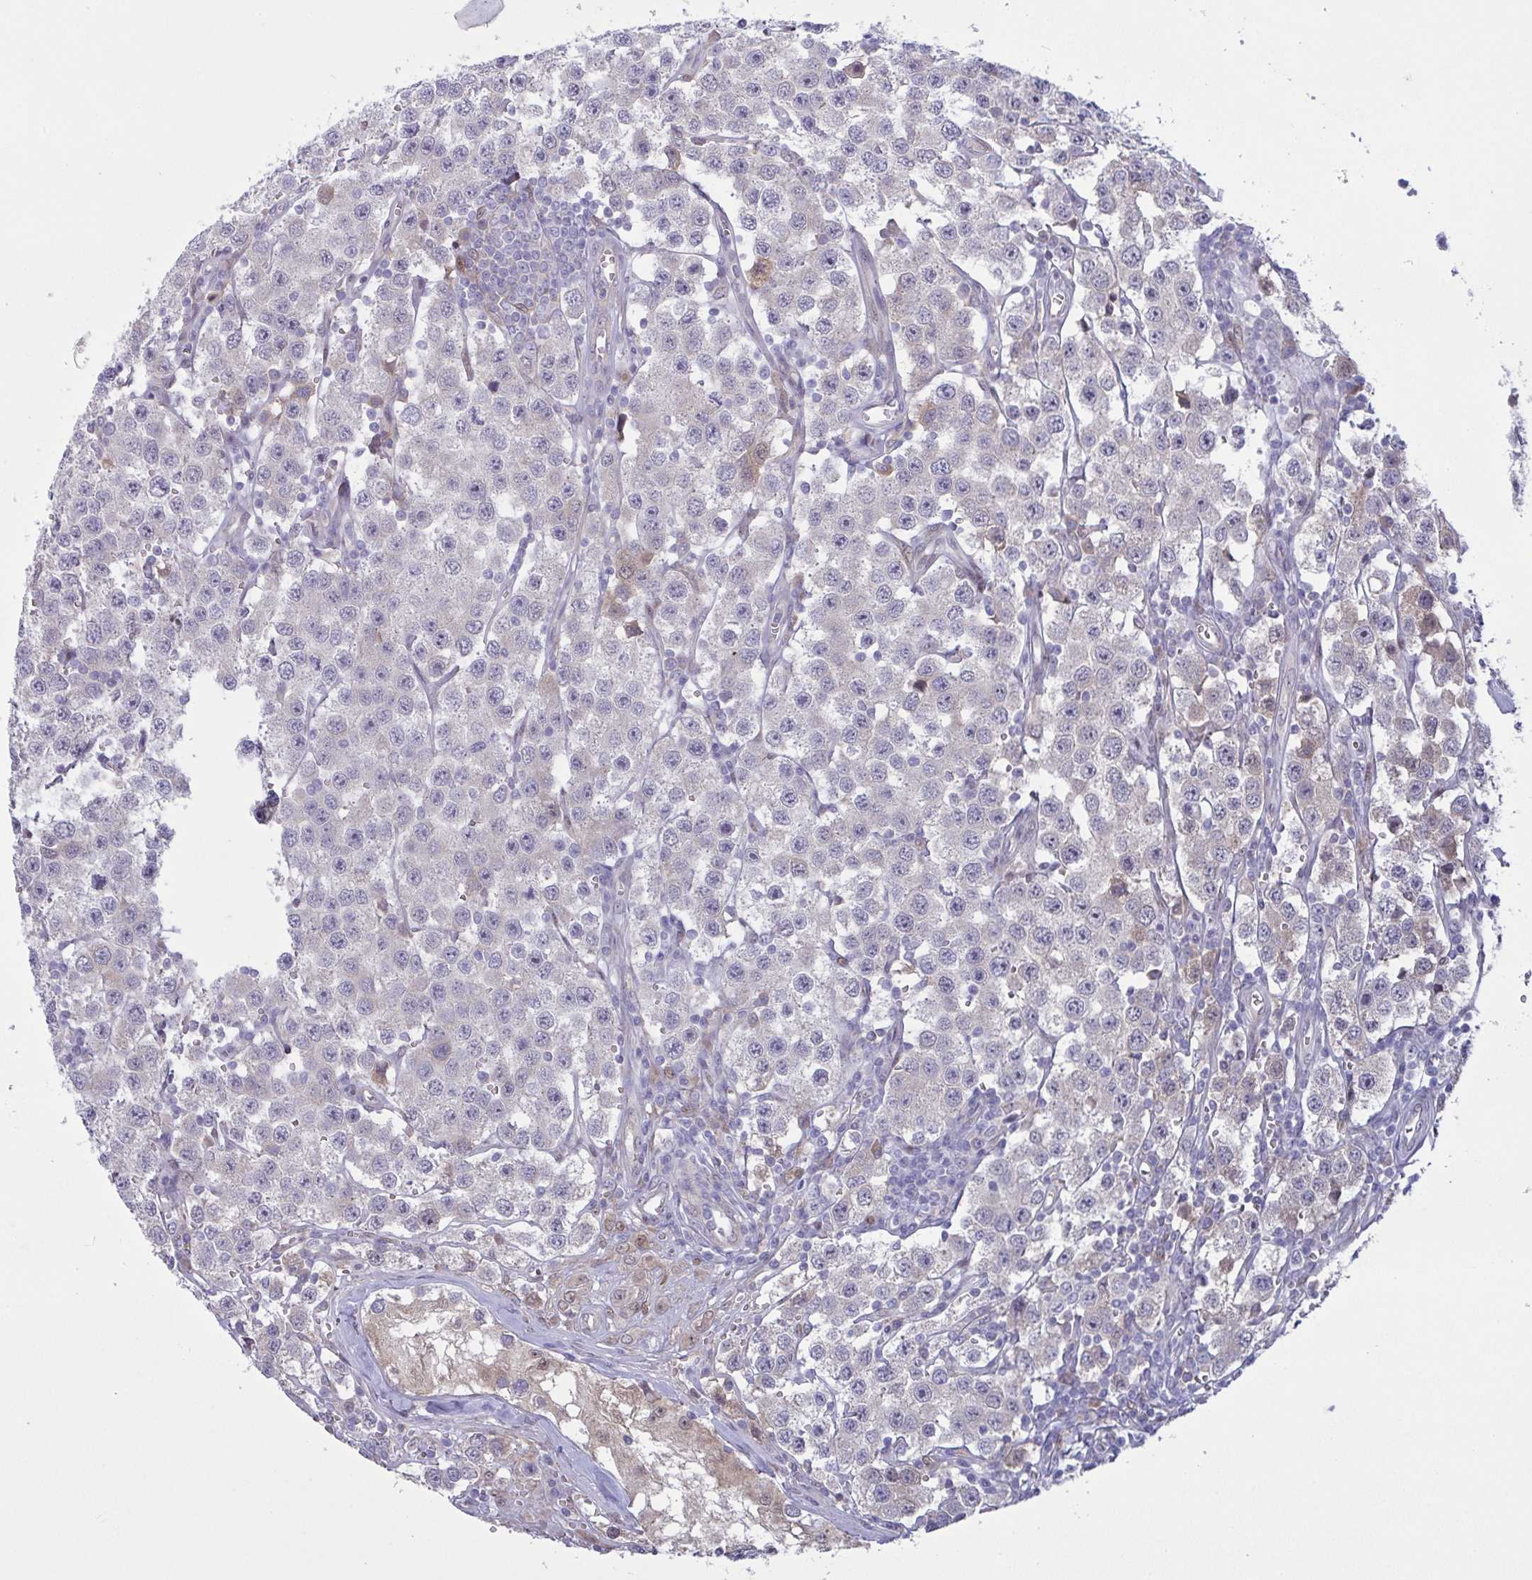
{"staining": {"intensity": "negative", "quantity": "none", "location": "none"}, "tissue": "testis cancer", "cell_type": "Tumor cells", "image_type": "cancer", "snomed": [{"axis": "morphology", "description": "Seminoma, NOS"}, {"axis": "topography", "description": "Testis"}], "caption": "IHC histopathology image of human testis cancer (seminoma) stained for a protein (brown), which reveals no expression in tumor cells. The staining is performed using DAB brown chromogen with nuclei counter-stained in using hematoxylin.", "gene": "L3HYPDH", "patient": {"sex": "male", "age": 34}}